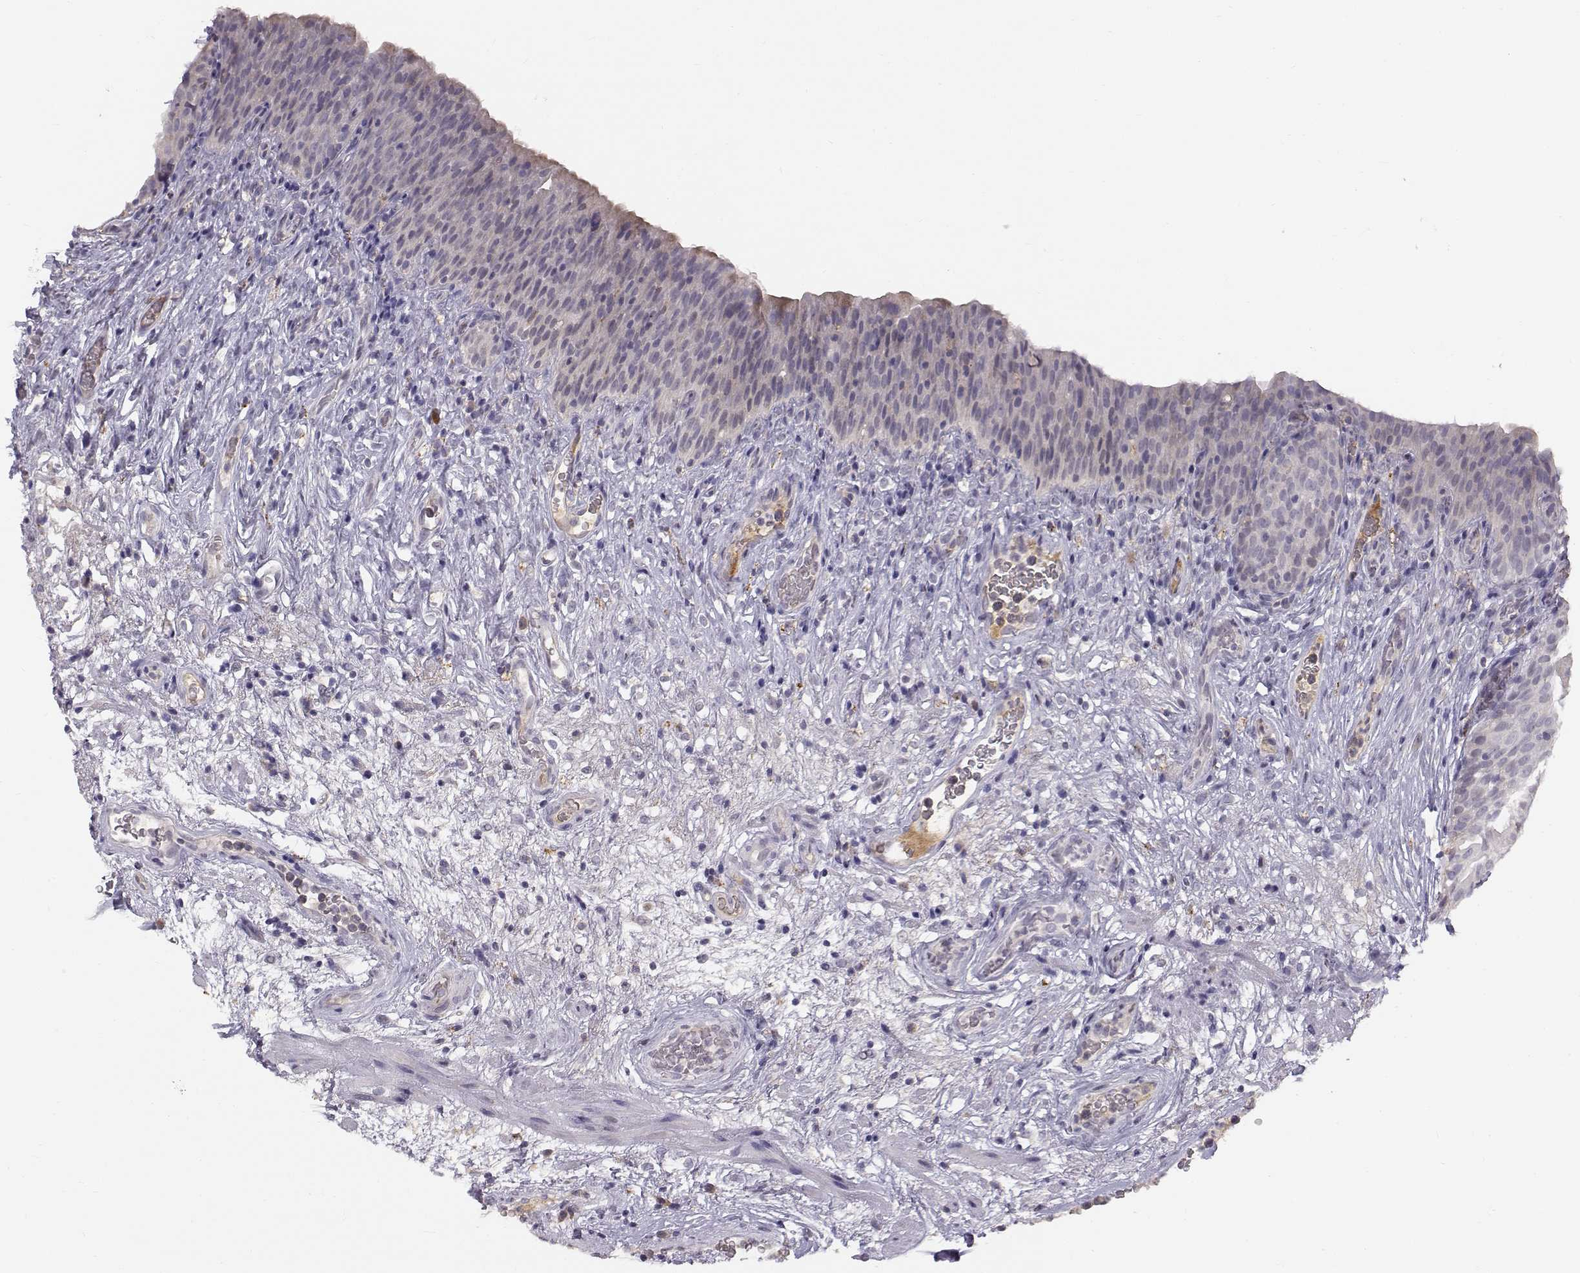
{"staining": {"intensity": "negative", "quantity": "none", "location": "none"}, "tissue": "urinary bladder", "cell_type": "Urothelial cells", "image_type": "normal", "snomed": [{"axis": "morphology", "description": "Normal tissue, NOS"}, {"axis": "topography", "description": "Urinary bladder"}], "caption": "An immunohistochemistry micrograph of normal urinary bladder is shown. There is no staining in urothelial cells of urinary bladder. (DAB immunohistochemistry visualized using brightfield microscopy, high magnification).", "gene": "ACSL6", "patient": {"sex": "male", "age": 76}}